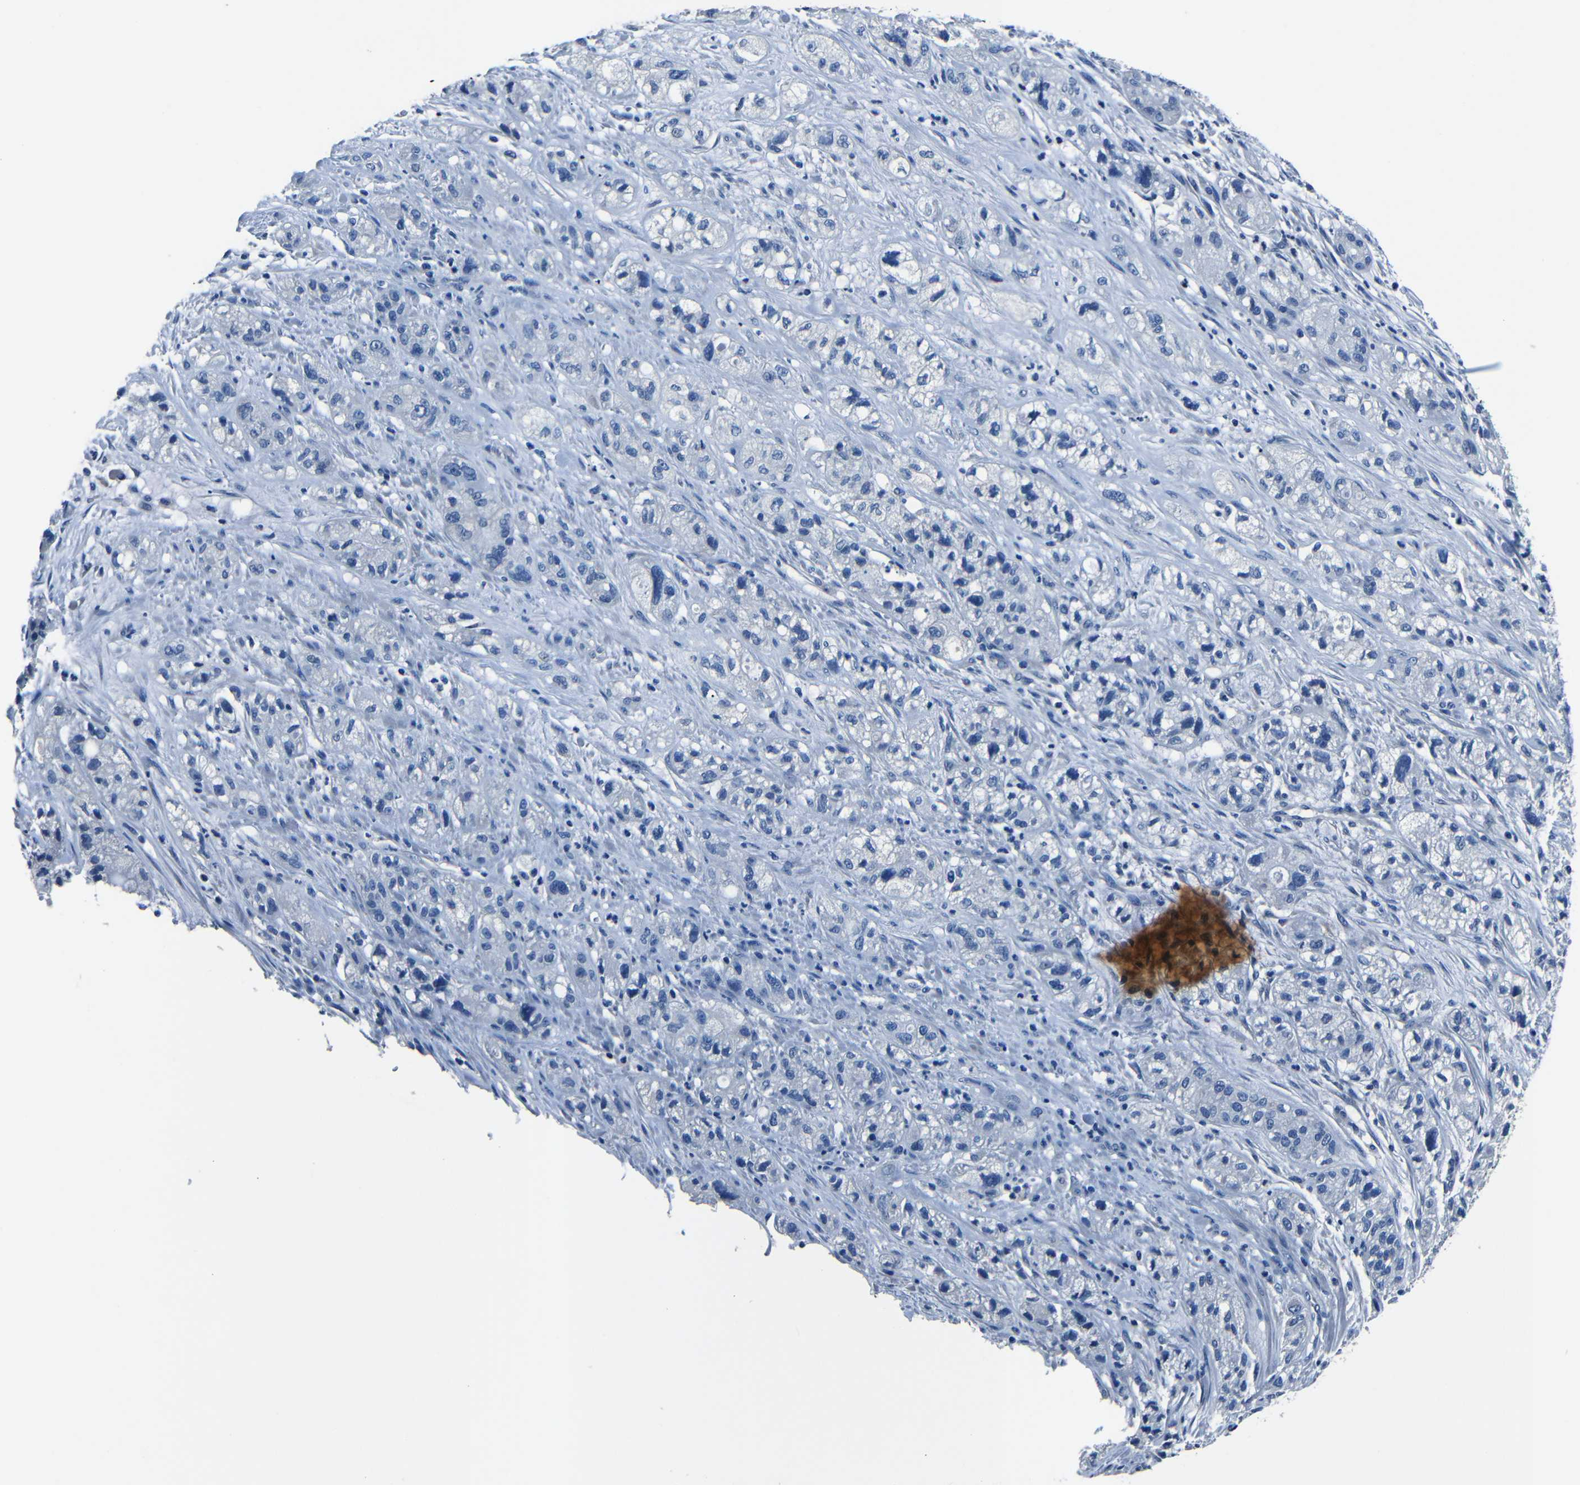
{"staining": {"intensity": "negative", "quantity": "none", "location": "none"}, "tissue": "pancreatic cancer", "cell_type": "Tumor cells", "image_type": "cancer", "snomed": [{"axis": "morphology", "description": "Adenocarcinoma, NOS"}, {"axis": "topography", "description": "Pancreas"}], "caption": "High magnification brightfield microscopy of pancreatic cancer stained with DAB (brown) and counterstained with hematoxylin (blue): tumor cells show no significant expression.", "gene": "NCMAP", "patient": {"sex": "female", "age": 78}}